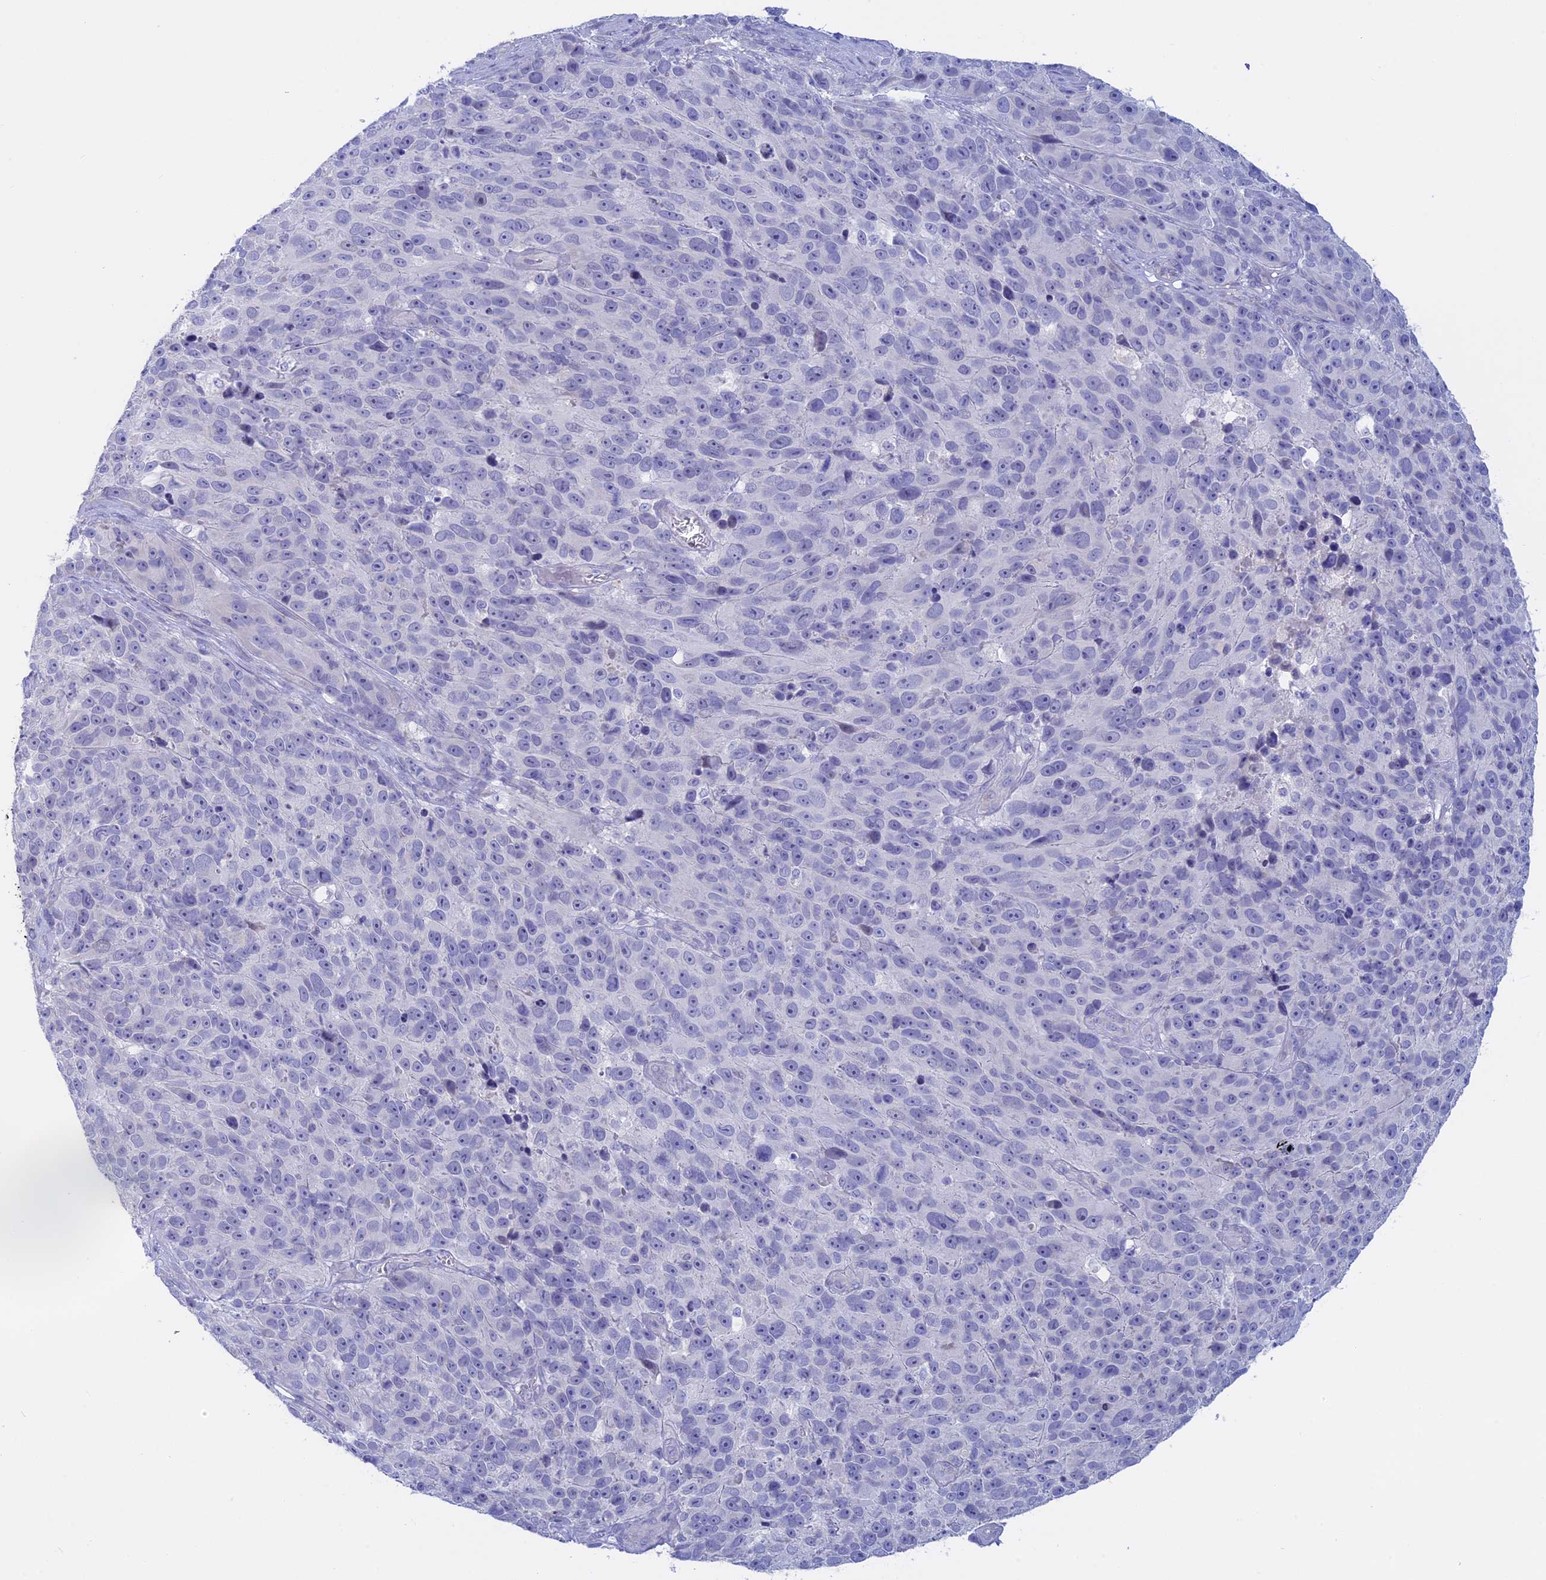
{"staining": {"intensity": "negative", "quantity": "none", "location": "none"}, "tissue": "melanoma", "cell_type": "Tumor cells", "image_type": "cancer", "snomed": [{"axis": "morphology", "description": "Malignant melanoma, NOS"}, {"axis": "topography", "description": "Skin"}], "caption": "Immunohistochemistry of human malignant melanoma reveals no expression in tumor cells.", "gene": "BTBD19", "patient": {"sex": "male", "age": 84}}